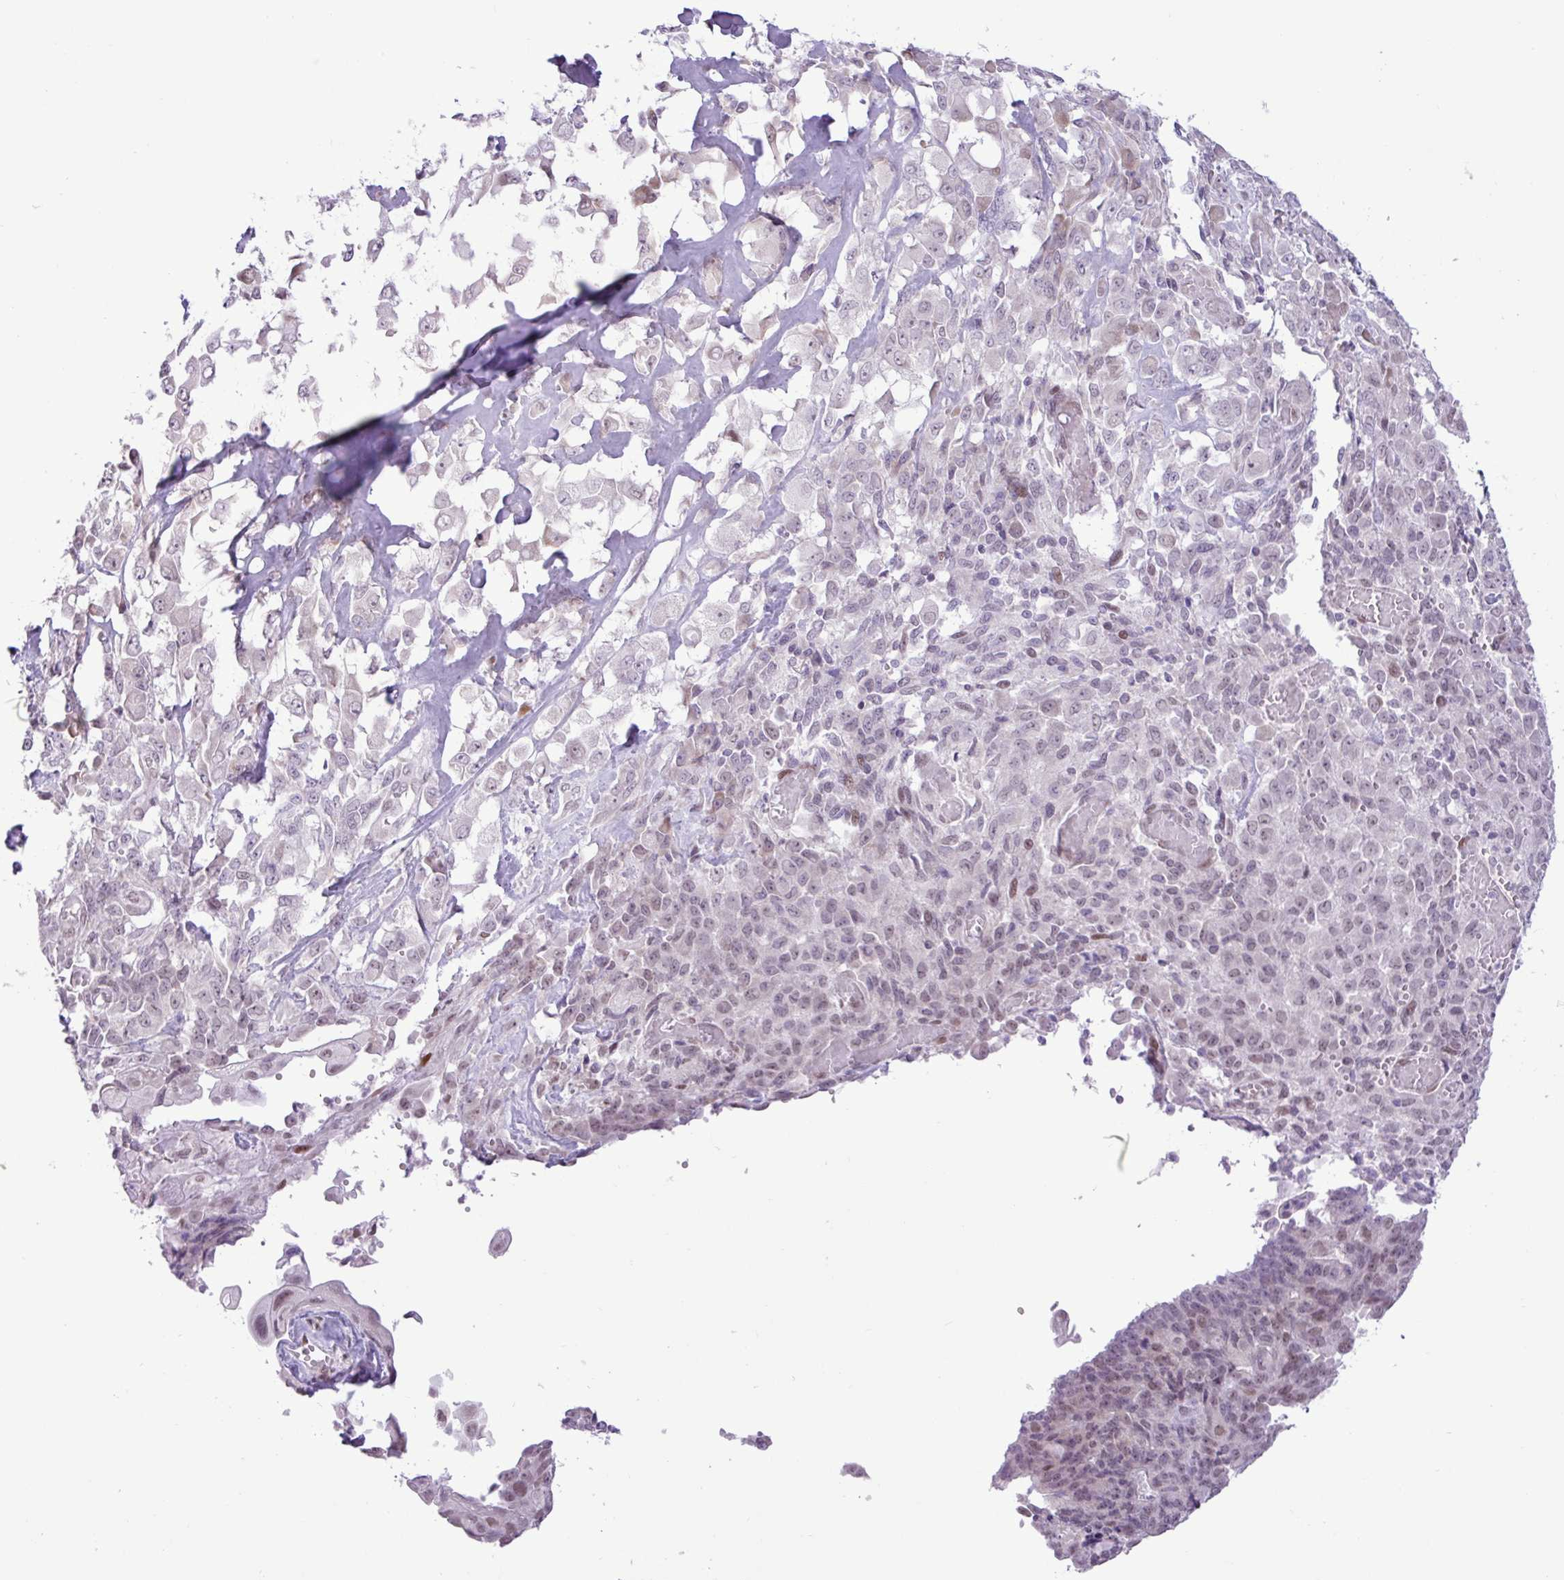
{"staining": {"intensity": "weak", "quantity": "<25%", "location": "nuclear"}, "tissue": "endometrial cancer", "cell_type": "Tumor cells", "image_type": "cancer", "snomed": [{"axis": "morphology", "description": "Adenocarcinoma, NOS"}, {"axis": "topography", "description": "Endometrium"}], "caption": "IHC histopathology image of neoplastic tissue: human endometrial cancer (adenocarcinoma) stained with DAB (3,3'-diaminobenzidine) exhibits no significant protein expression in tumor cells.", "gene": "ELOA2", "patient": {"sex": "female", "age": 32}}